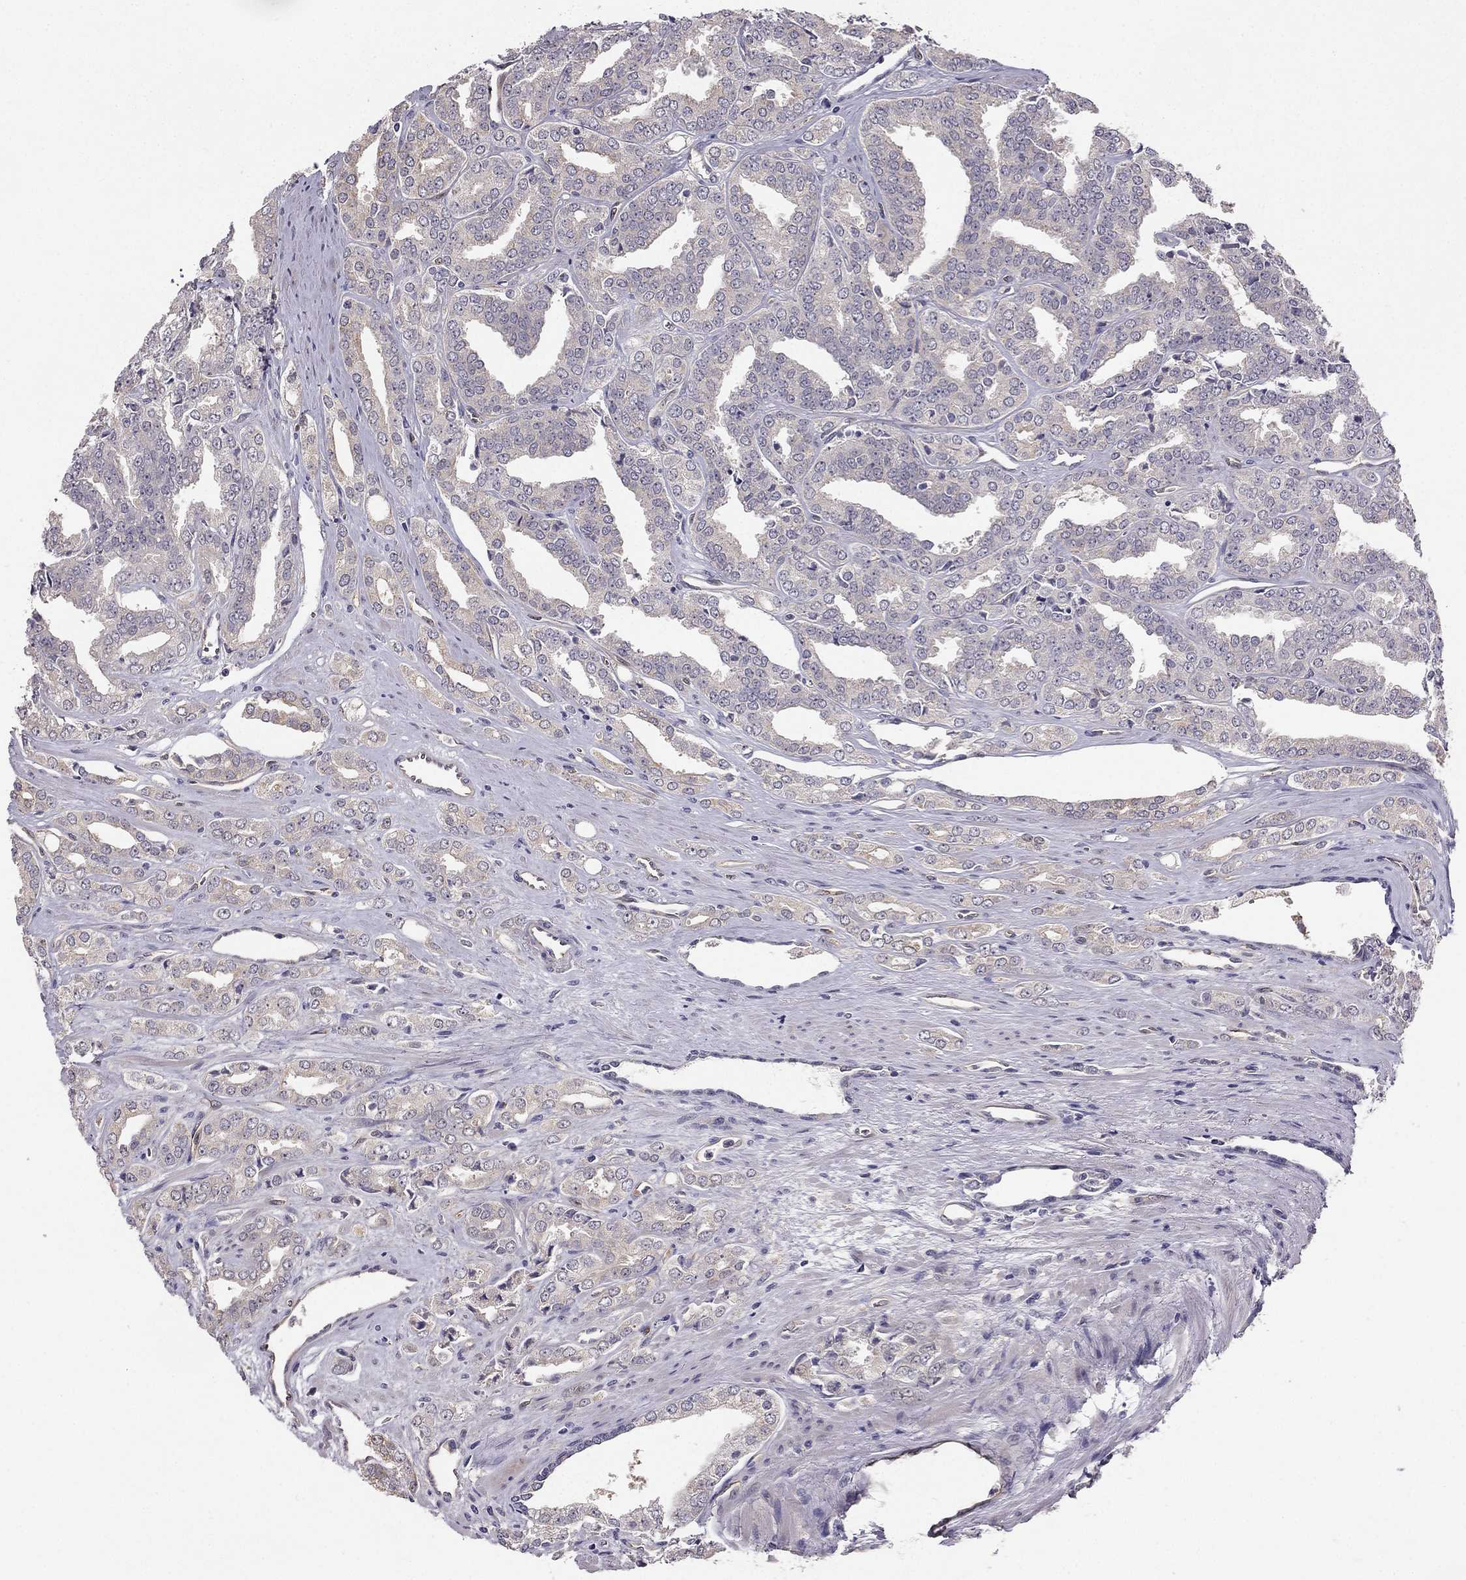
{"staining": {"intensity": "moderate", "quantity": "<25%", "location": "cytoplasmic/membranous"}, "tissue": "prostate cancer", "cell_type": "Tumor cells", "image_type": "cancer", "snomed": [{"axis": "morphology", "description": "Adenocarcinoma, NOS"}, {"axis": "morphology", "description": "Adenocarcinoma, High grade"}, {"axis": "topography", "description": "Prostate"}], "caption": "Immunohistochemical staining of human prostate cancer exhibits low levels of moderate cytoplasmic/membranous protein expression in about <25% of tumor cells. The protein of interest is shown in brown color, while the nuclei are stained blue.", "gene": "NQO1", "patient": {"sex": "male", "age": 70}}